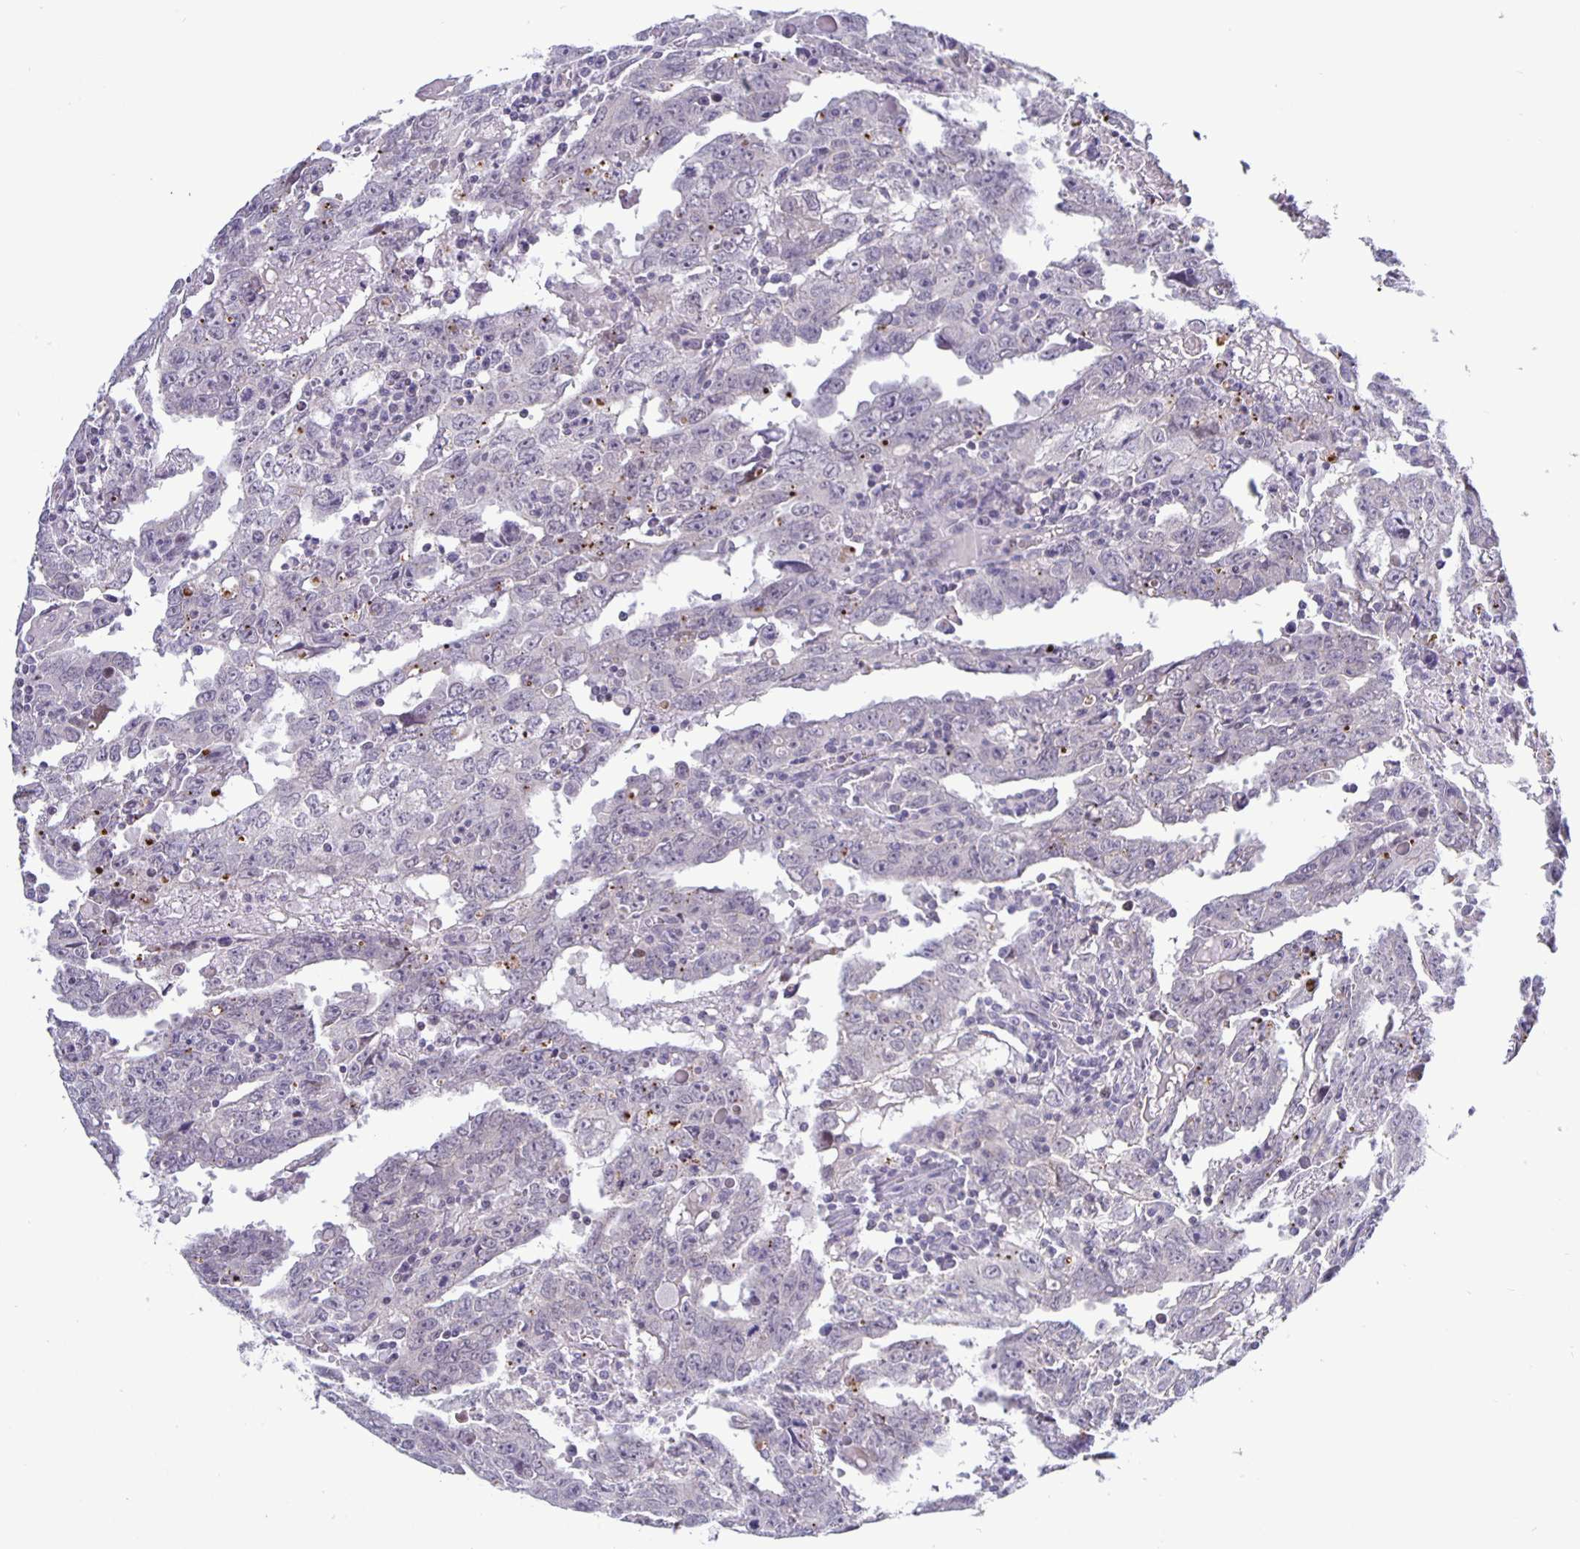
{"staining": {"intensity": "negative", "quantity": "none", "location": "none"}, "tissue": "testis cancer", "cell_type": "Tumor cells", "image_type": "cancer", "snomed": [{"axis": "morphology", "description": "Carcinoma, Embryonal, NOS"}, {"axis": "topography", "description": "Testis"}], "caption": "Immunohistochemistry (IHC) histopathology image of neoplastic tissue: human testis embryonal carcinoma stained with DAB (3,3'-diaminobenzidine) exhibits no significant protein positivity in tumor cells. (DAB immunohistochemistry visualized using brightfield microscopy, high magnification).", "gene": "ERBB2", "patient": {"sex": "male", "age": 22}}